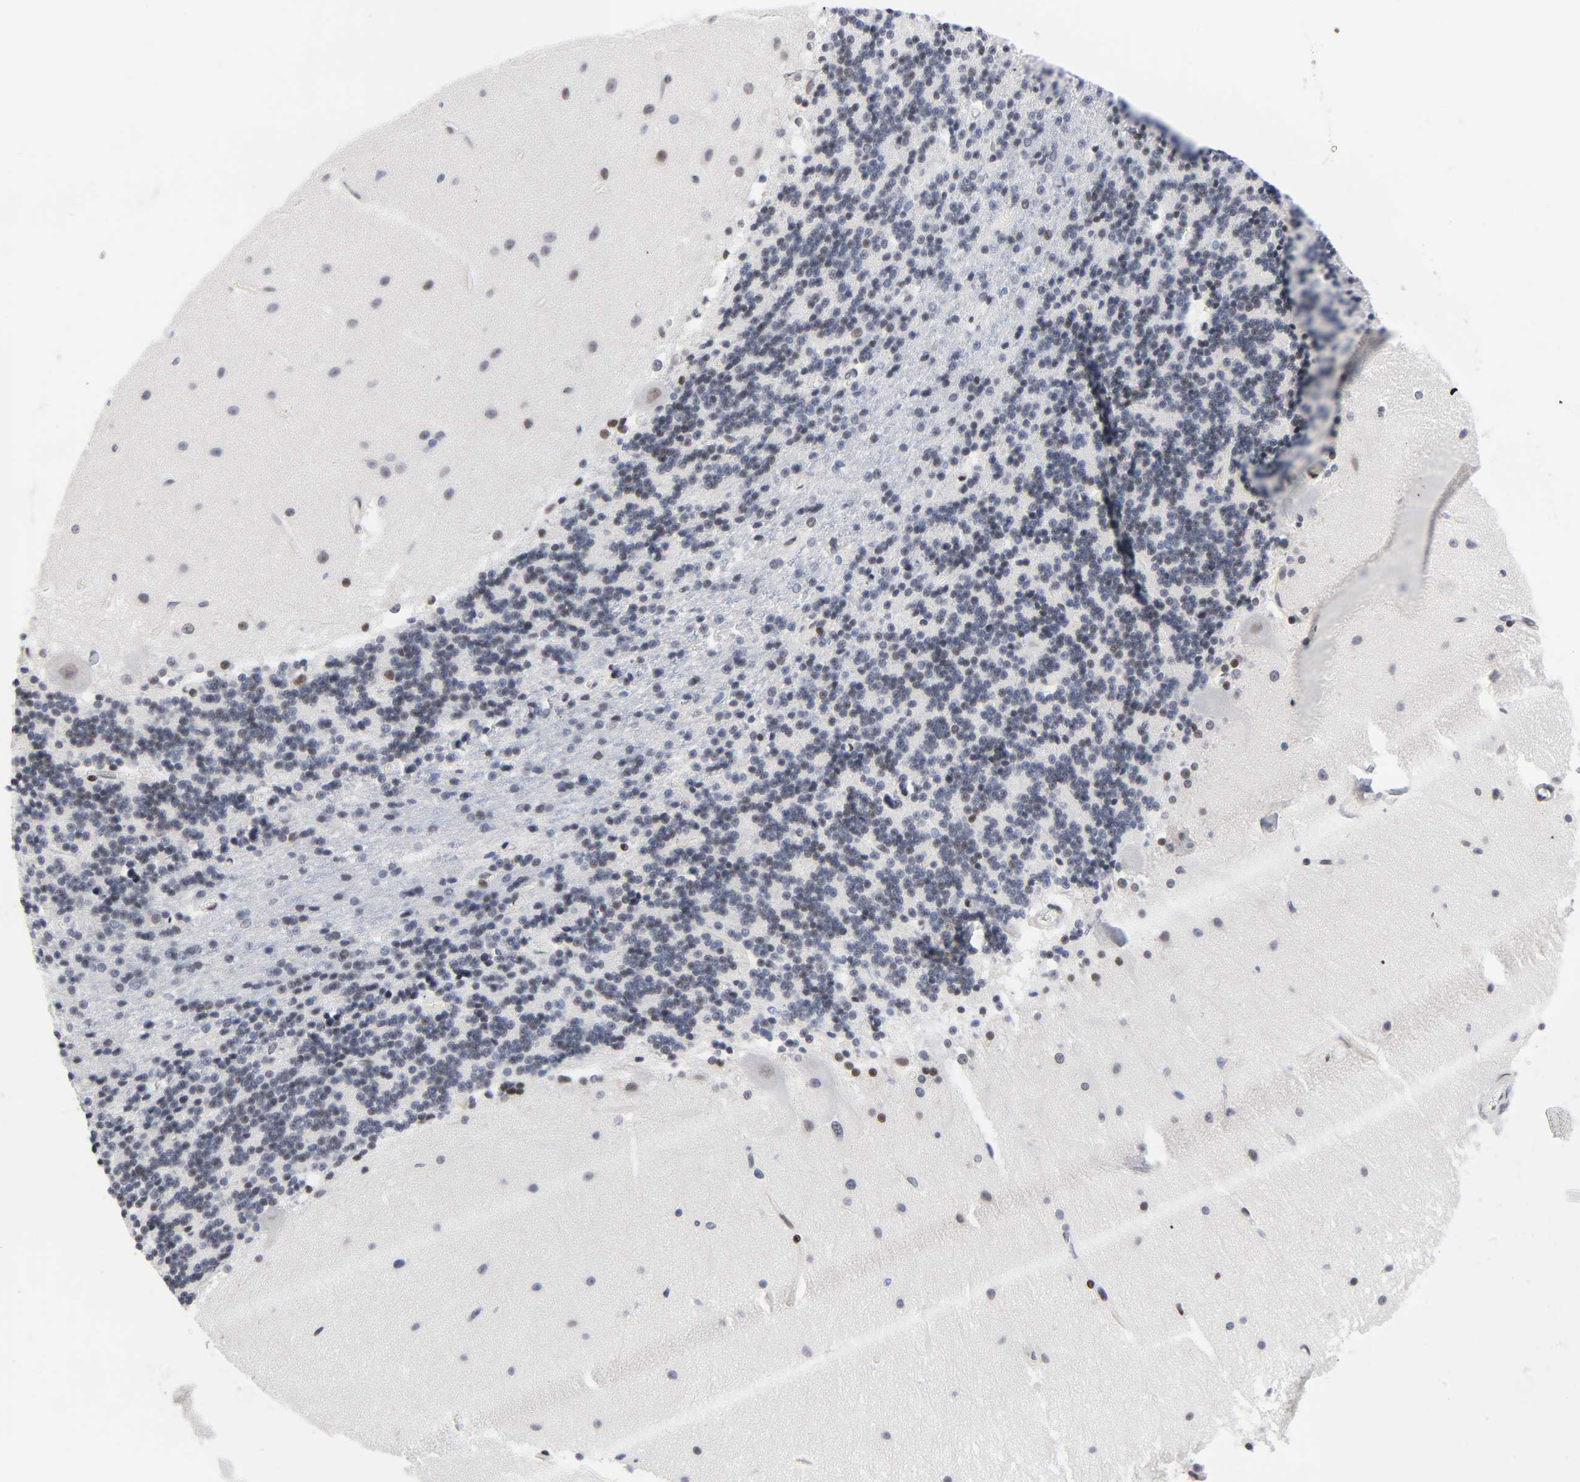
{"staining": {"intensity": "weak", "quantity": "<25%", "location": "nuclear"}, "tissue": "cerebellum", "cell_type": "Cells in granular layer", "image_type": "normal", "snomed": [{"axis": "morphology", "description": "Normal tissue, NOS"}, {"axis": "topography", "description": "Cerebellum"}], "caption": "Immunohistochemistry (IHC) of benign human cerebellum exhibits no staining in cells in granular layer.", "gene": "DIDO1", "patient": {"sex": "female", "age": 54}}